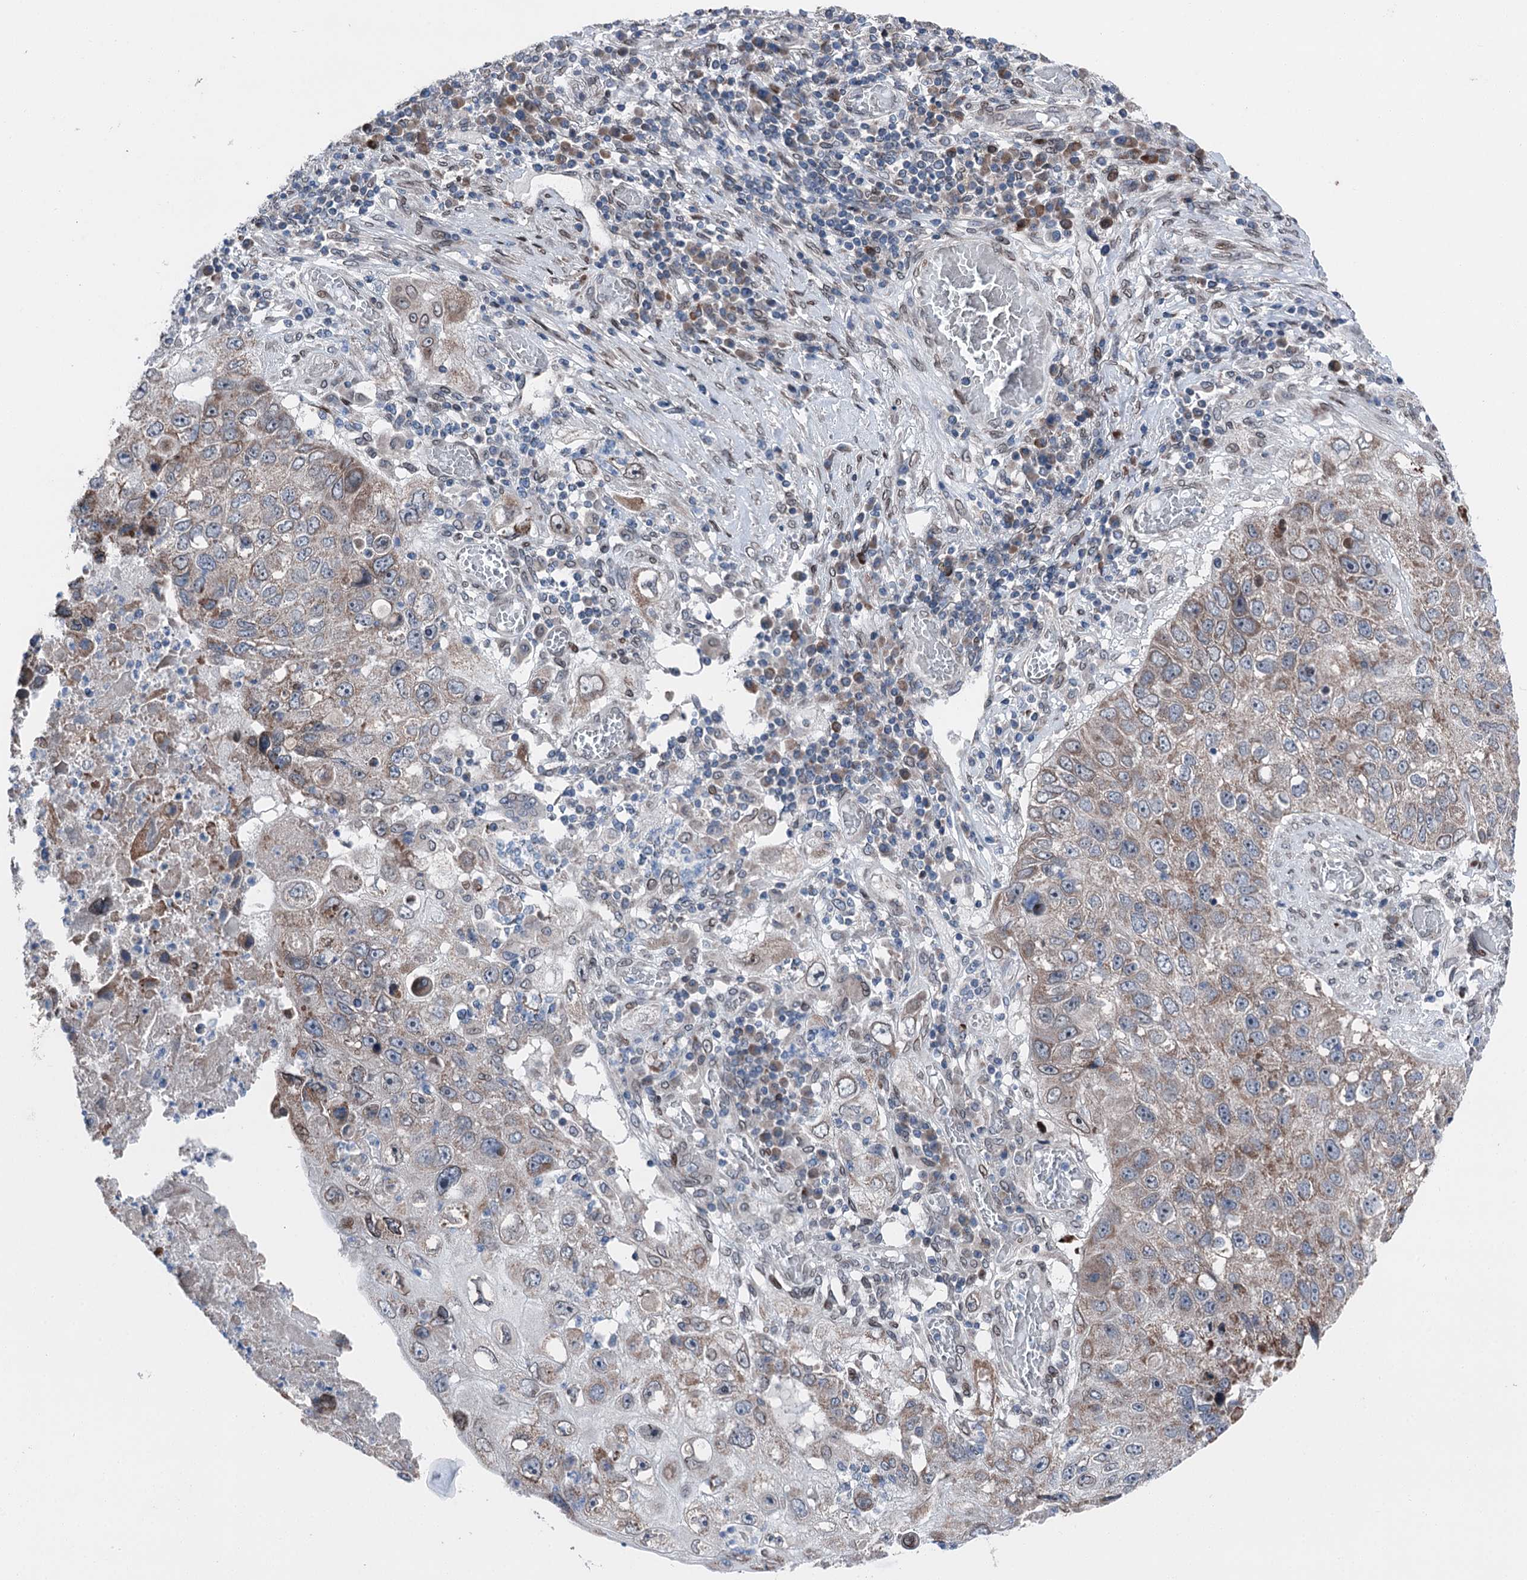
{"staining": {"intensity": "weak", "quantity": ">75%", "location": "cytoplasmic/membranous"}, "tissue": "lung cancer", "cell_type": "Tumor cells", "image_type": "cancer", "snomed": [{"axis": "morphology", "description": "Squamous cell carcinoma, NOS"}, {"axis": "topography", "description": "Lung"}], "caption": "Tumor cells show weak cytoplasmic/membranous expression in approximately >75% of cells in lung squamous cell carcinoma.", "gene": "MRPL14", "patient": {"sex": "male", "age": 61}}